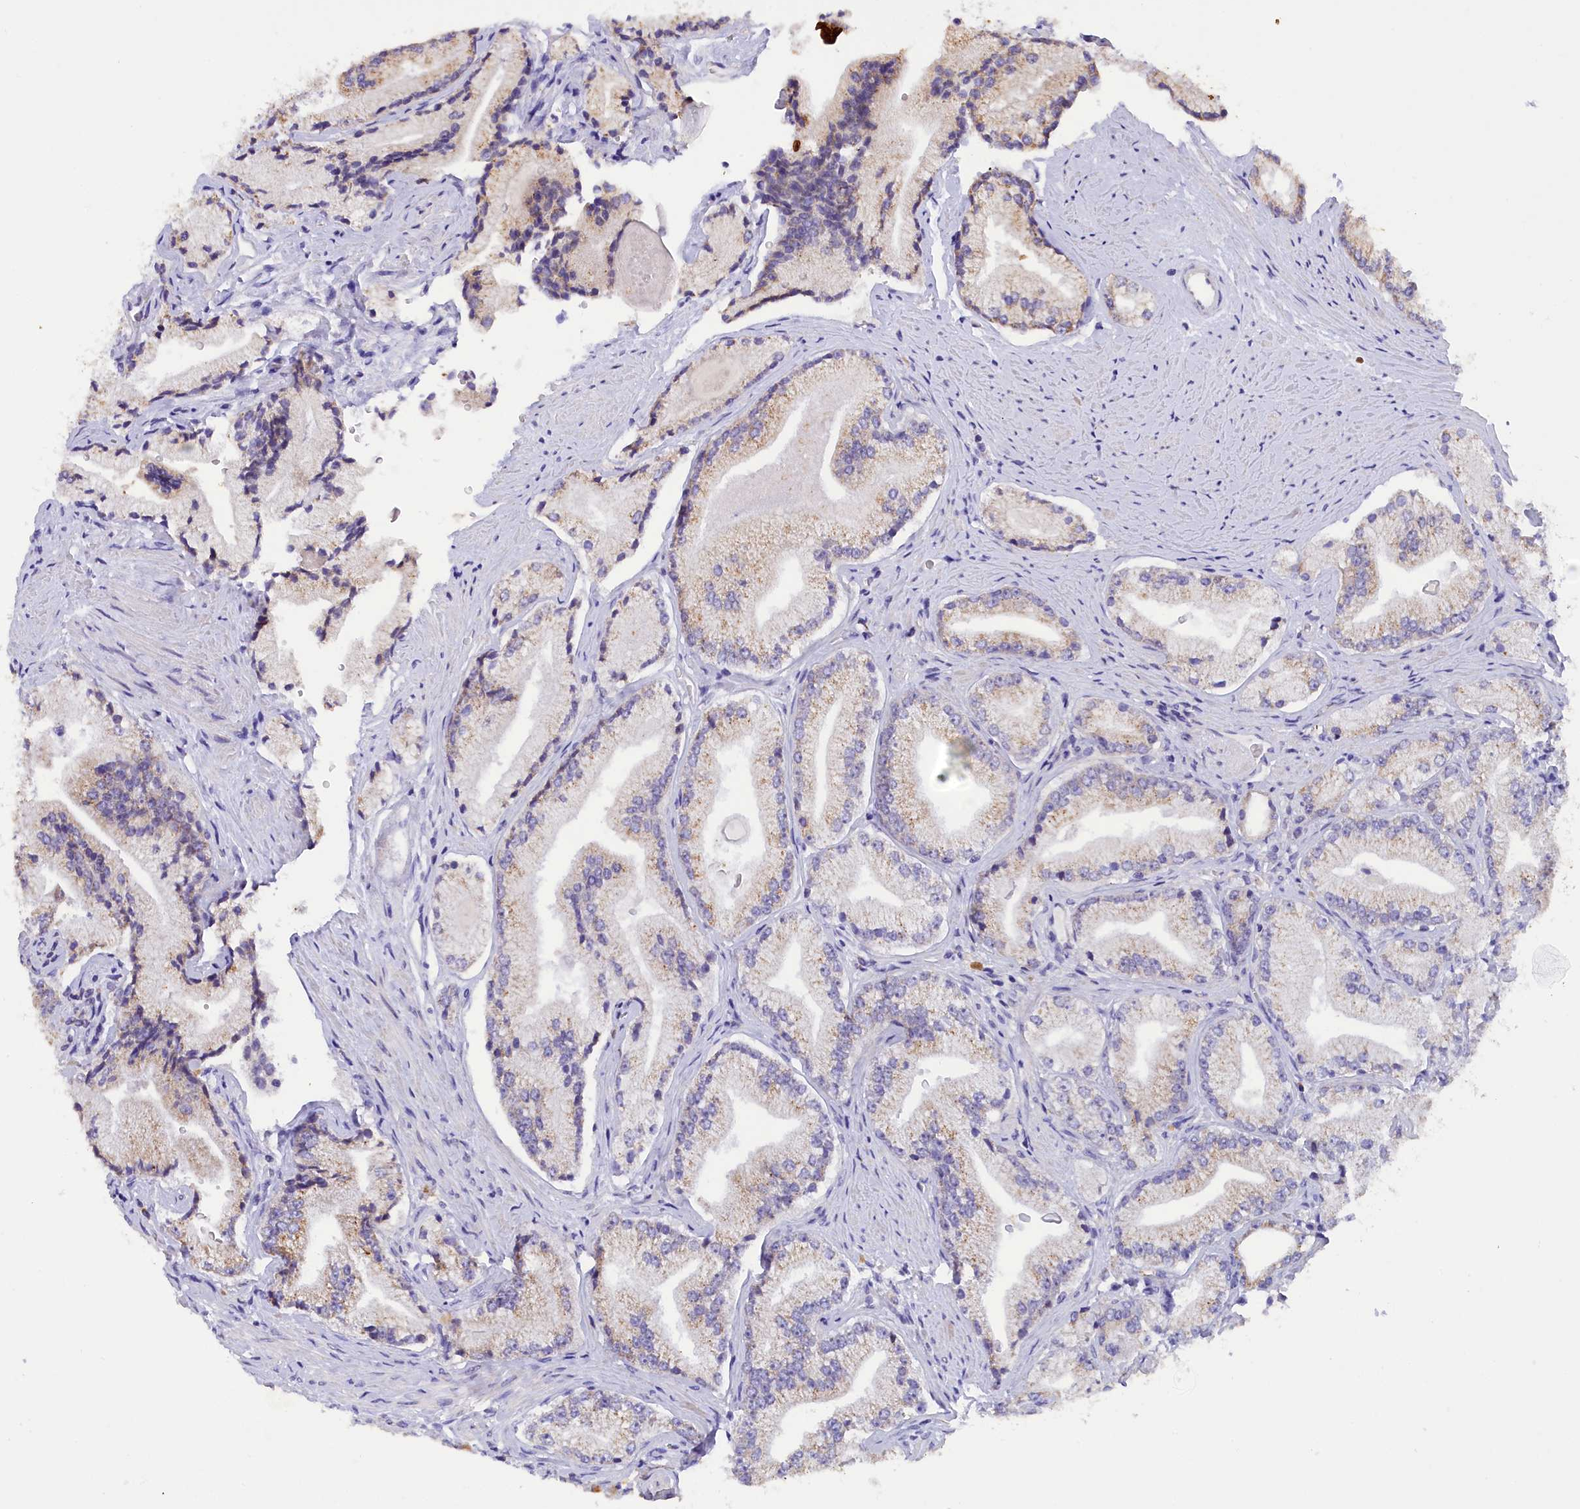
{"staining": {"intensity": "weak", "quantity": "25%-75%", "location": "cytoplasmic/membranous"}, "tissue": "prostate cancer", "cell_type": "Tumor cells", "image_type": "cancer", "snomed": [{"axis": "morphology", "description": "Adenocarcinoma, High grade"}, {"axis": "topography", "description": "Prostate"}], "caption": "The photomicrograph demonstrates immunohistochemical staining of adenocarcinoma (high-grade) (prostate). There is weak cytoplasmic/membranous positivity is seen in about 25%-75% of tumor cells.", "gene": "PKIA", "patient": {"sex": "male", "age": 67}}